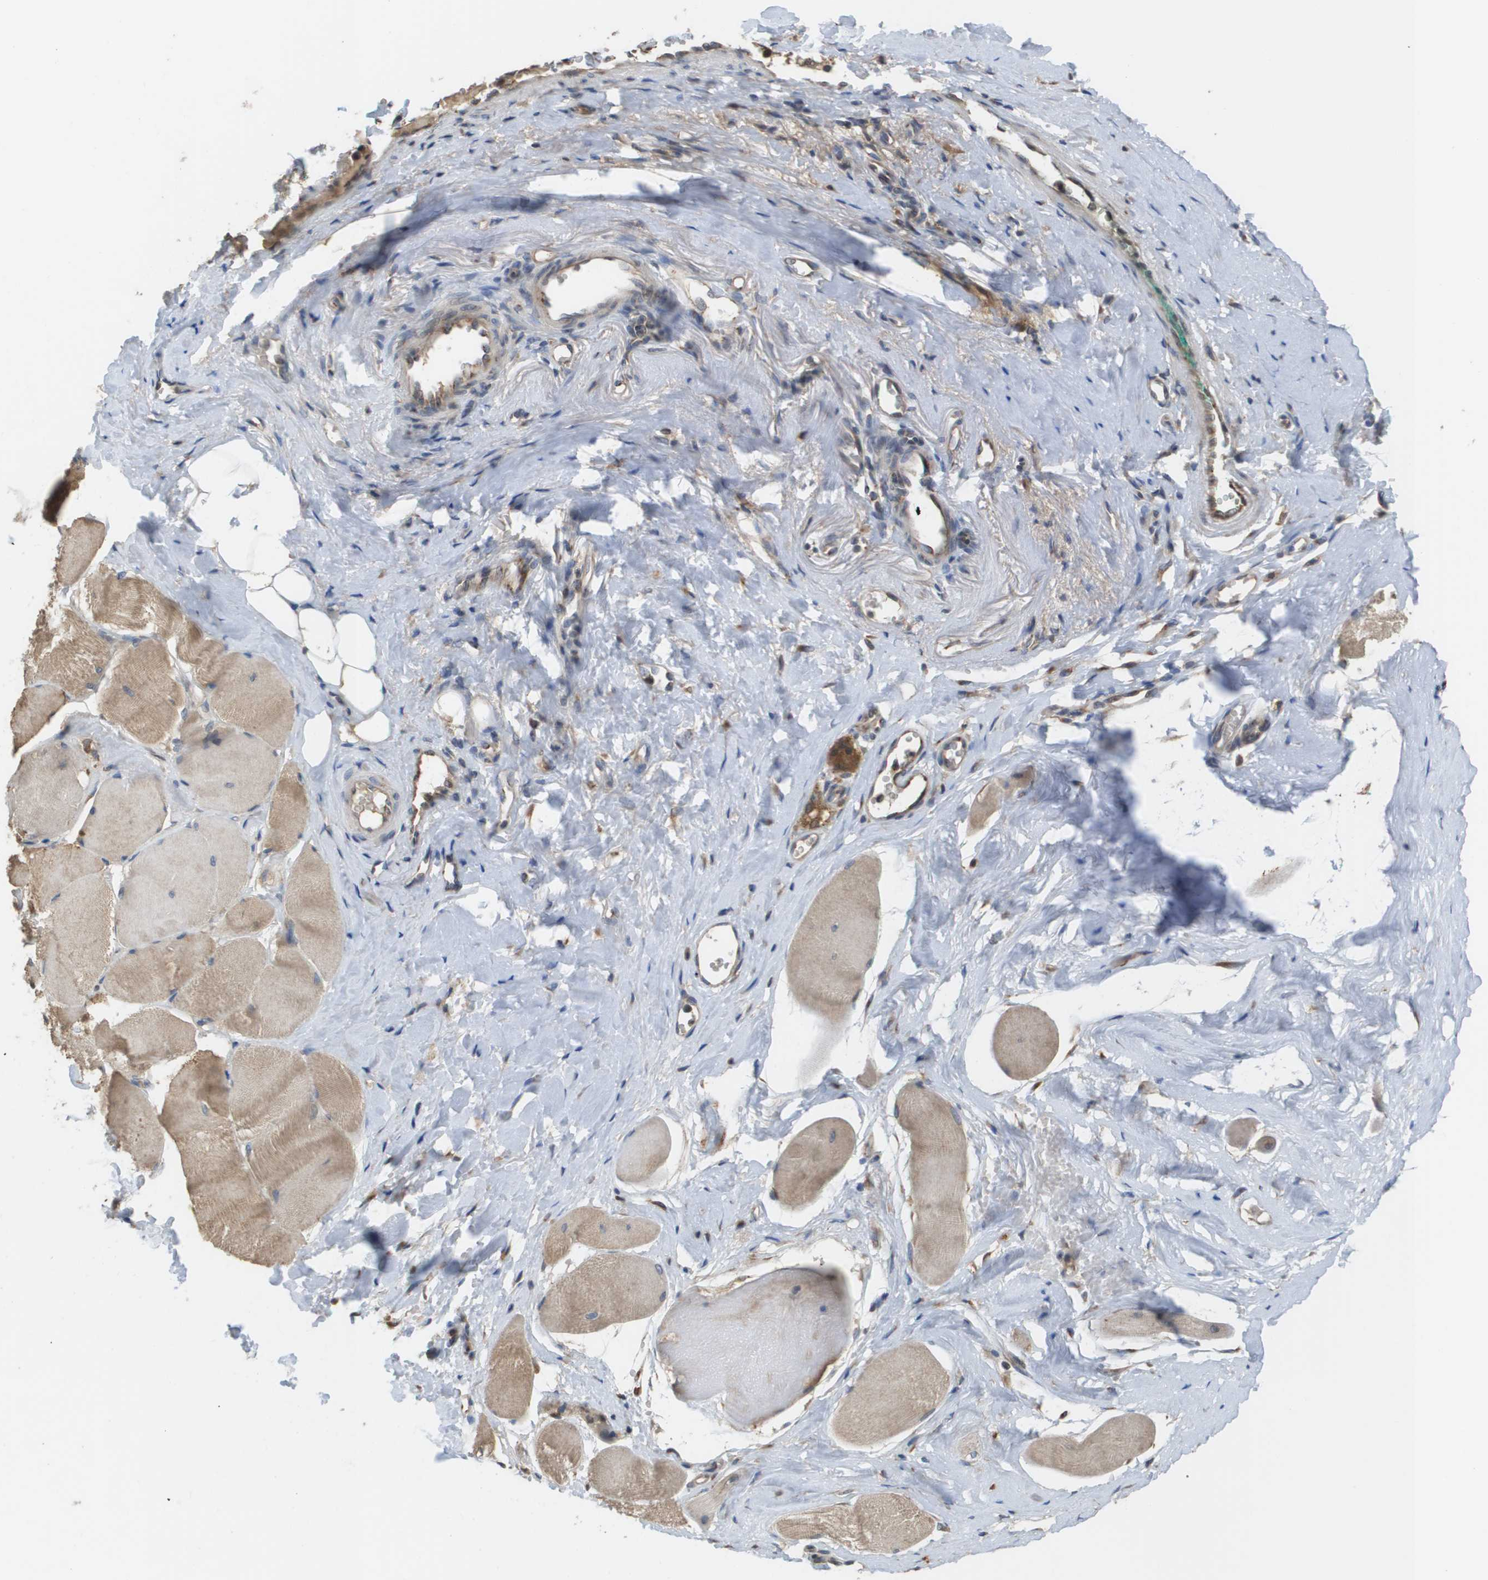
{"staining": {"intensity": "moderate", "quantity": ">75%", "location": "cytoplasmic/membranous"}, "tissue": "skeletal muscle", "cell_type": "Myocytes", "image_type": "normal", "snomed": [{"axis": "morphology", "description": "Normal tissue, NOS"}, {"axis": "morphology", "description": "Squamous cell carcinoma, NOS"}, {"axis": "topography", "description": "Skeletal muscle"}], "caption": "Protein positivity by IHC shows moderate cytoplasmic/membranous staining in approximately >75% of myocytes in normal skeletal muscle.", "gene": "PCK1", "patient": {"sex": "male", "age": 51}}